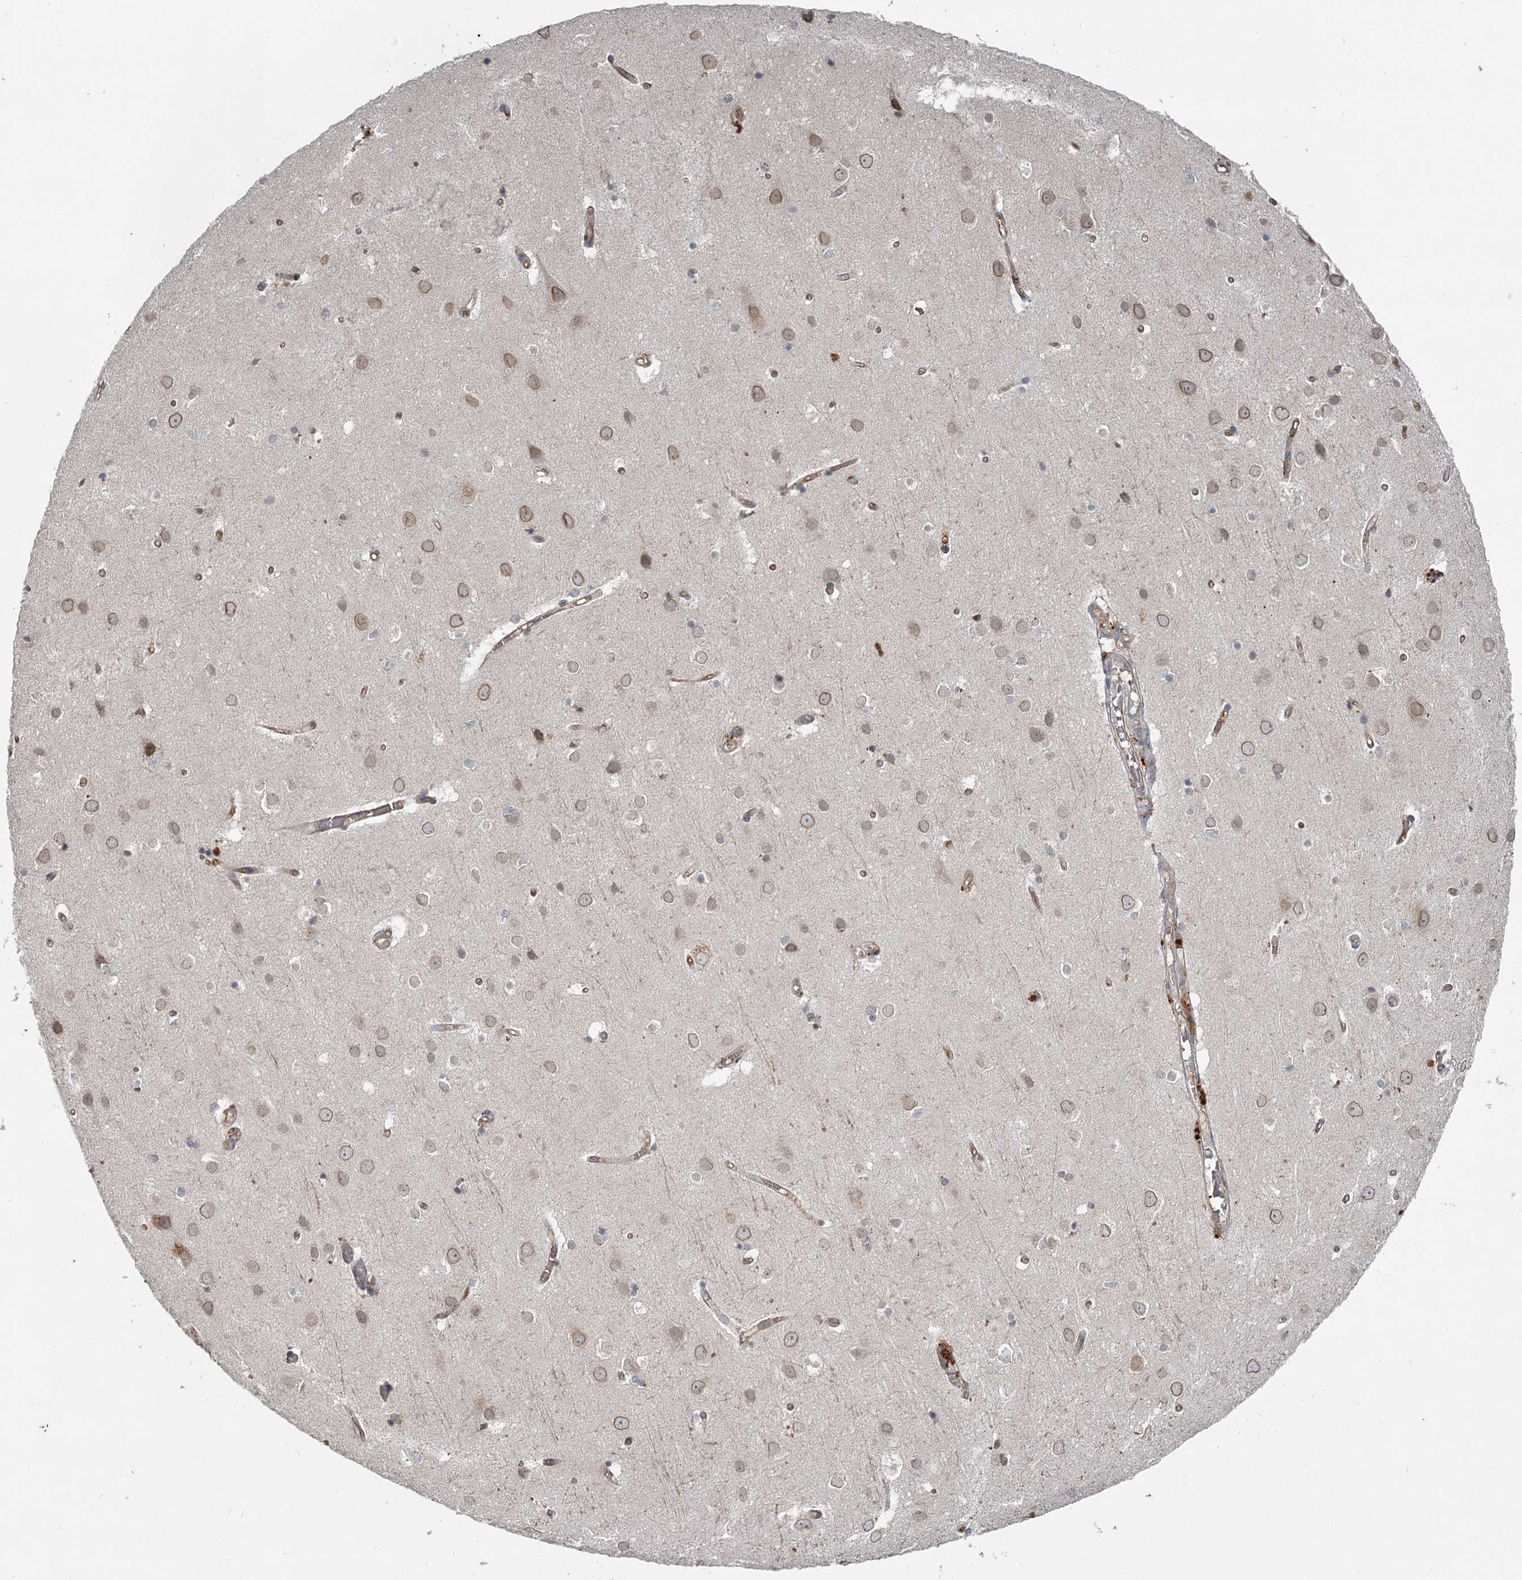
{"staining": {"intensity": "moderate", "quantity": ">75%", "location": "cytoplasmic/membranous"}, "tissue": "cerebral cortex", "cell_type": "Endothelial cells", "image_type": "normal", "snomed": [{"axis": "morphology", "description": "Normal tissue, NOS"}, {"axis": "topography", "description": "Cerebral cortex"}], "caption": "A brown stain highlights moderate cytoplasmic/membranous positivity of a protein in endothelial cells of normal cerebral cortex.", "gene": "SLC39A8", "patient": {"sex": "male", "age": 54}}